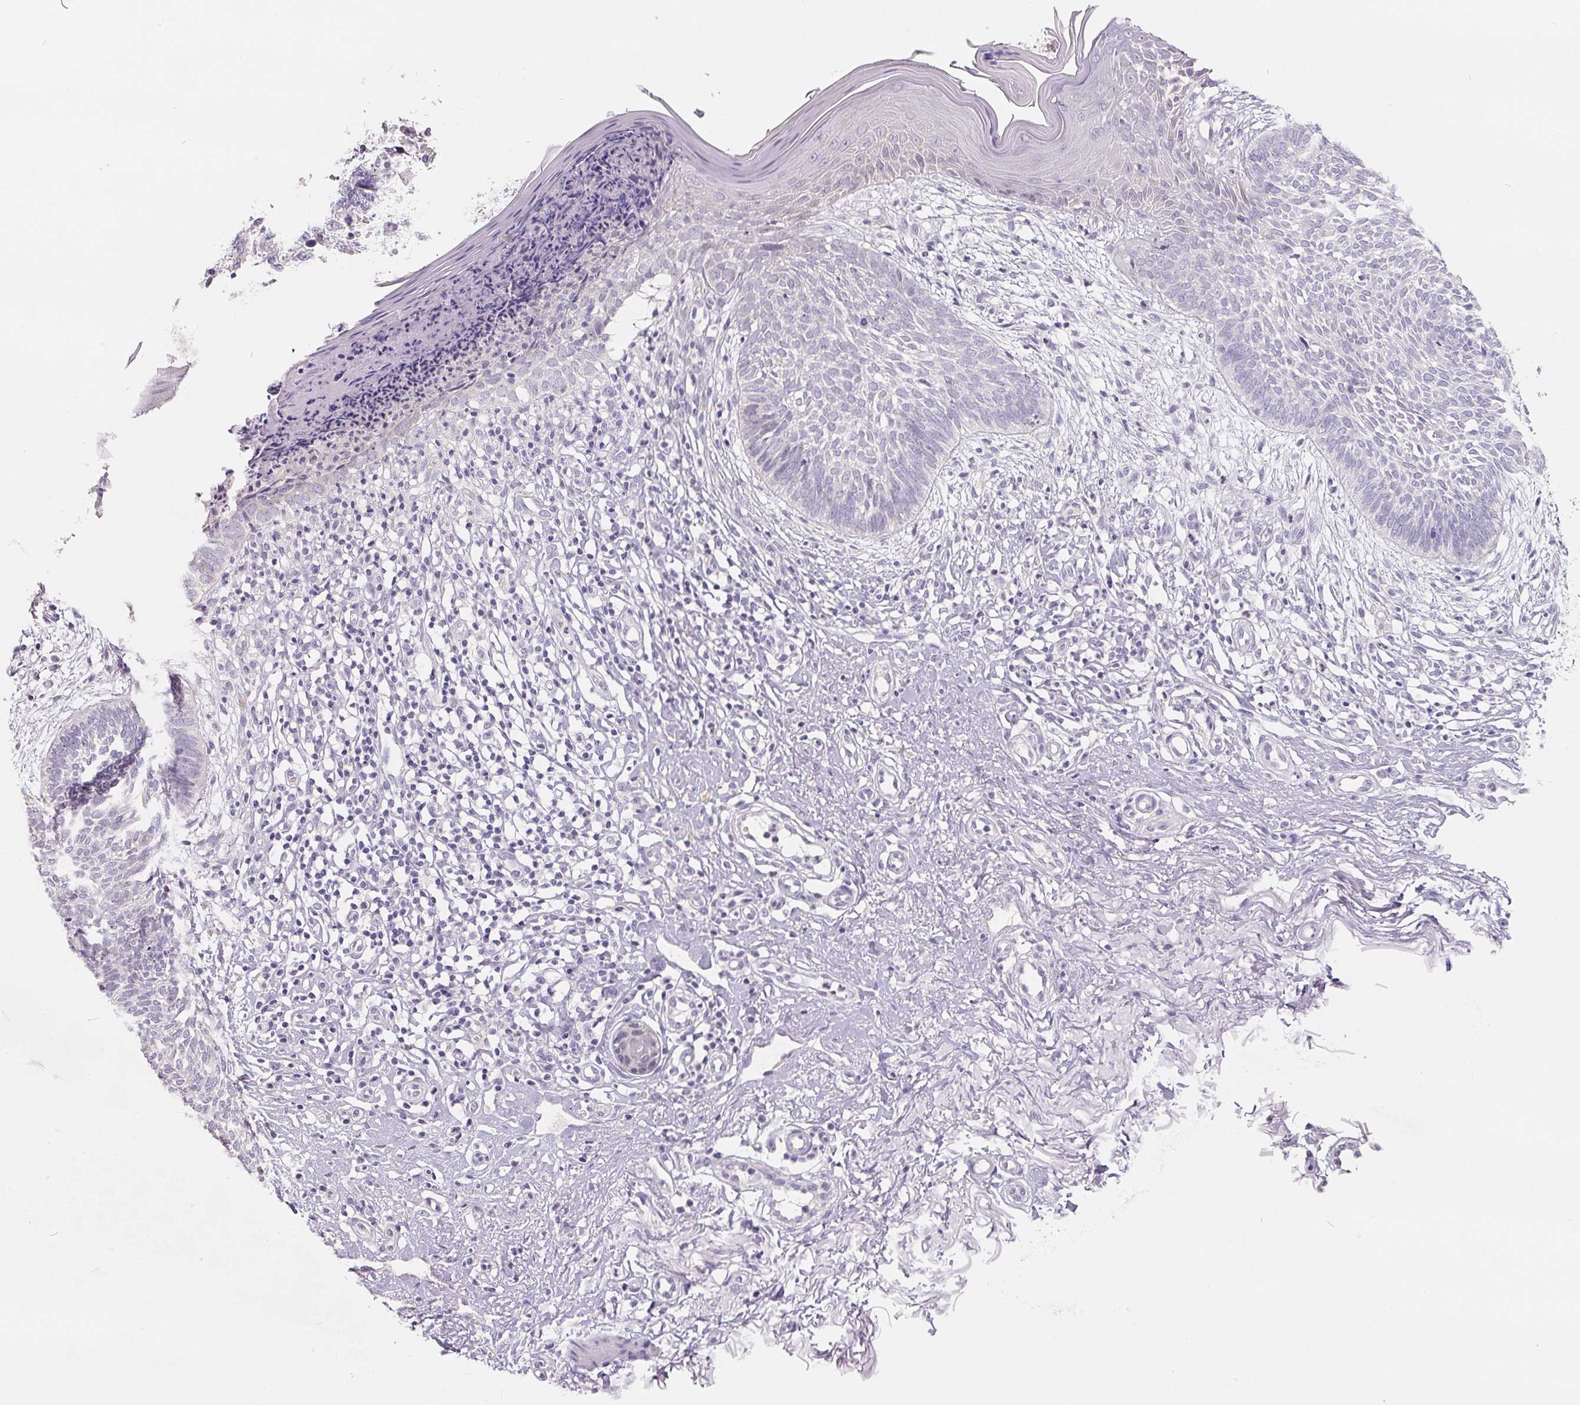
{"staining": {"intensity": "negative", "quantity": "none", "location": "none"}, "tissue": "skin cancer", "cell_type": "Tumor cells", "image_type": "cancer", "snomed": [{"axis": "morphology", "description": "Basal cell carcinoma"}, {"axis": "topography", "description": "Skin"}], "caption": "Image shows no protein positivity in tumor cells of skin basal cell carcinoma tissue.", "gene": "FDX1", "patient": {"sex": "female", "age": 84}}